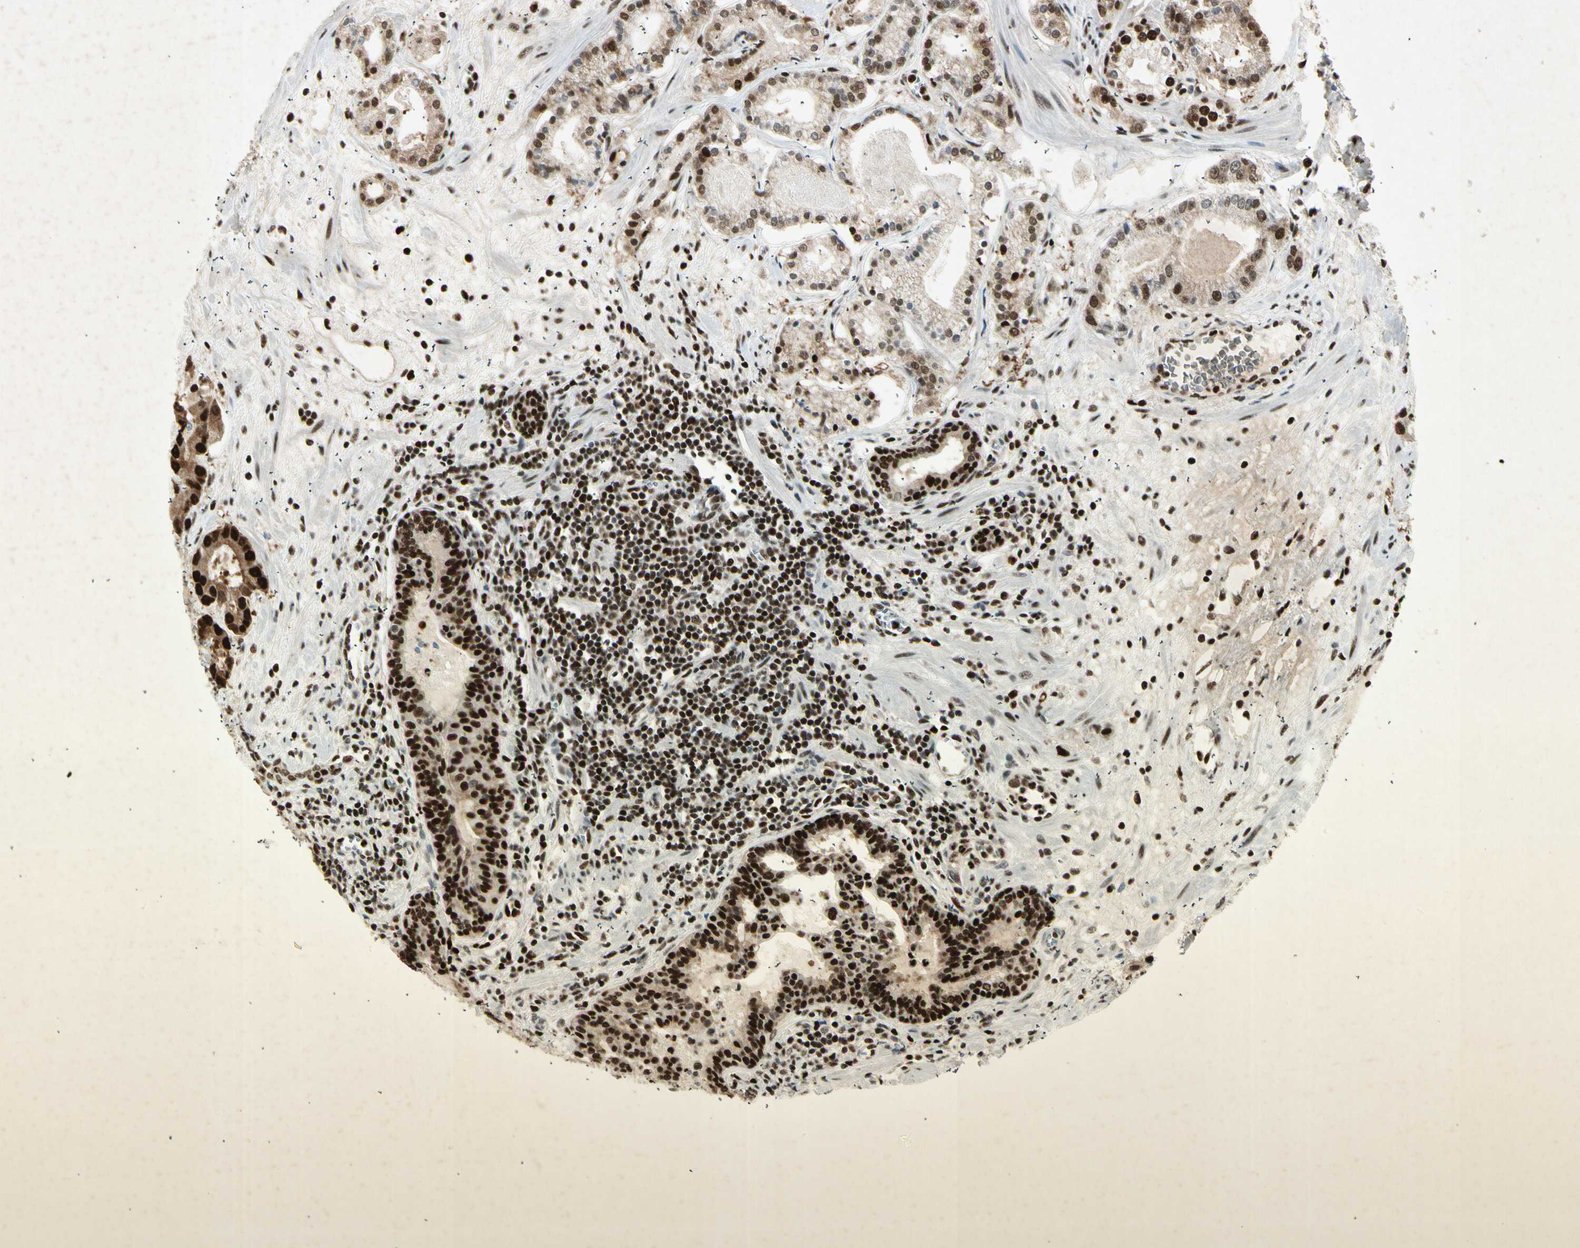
{"staining": {"intensity": "strong", "quantity": ">75%", "location": "nuclear"}, "tissue": "prostate cancer", "cell_type": "Tumor cells", "image_type": "cancer", "snomed": [{"axis": "morphology", "description": "Adenocarcinoma, Low grade"}, {"axis": "topography", "description": "Prostate"}], "caption": "Immunohistochemical staining of prostate cancer exhibits strong nuclear protein expression in about >75% of tumor cells.", "gene": "RNF43", "patient": {"sex": "male", "age": 59}}